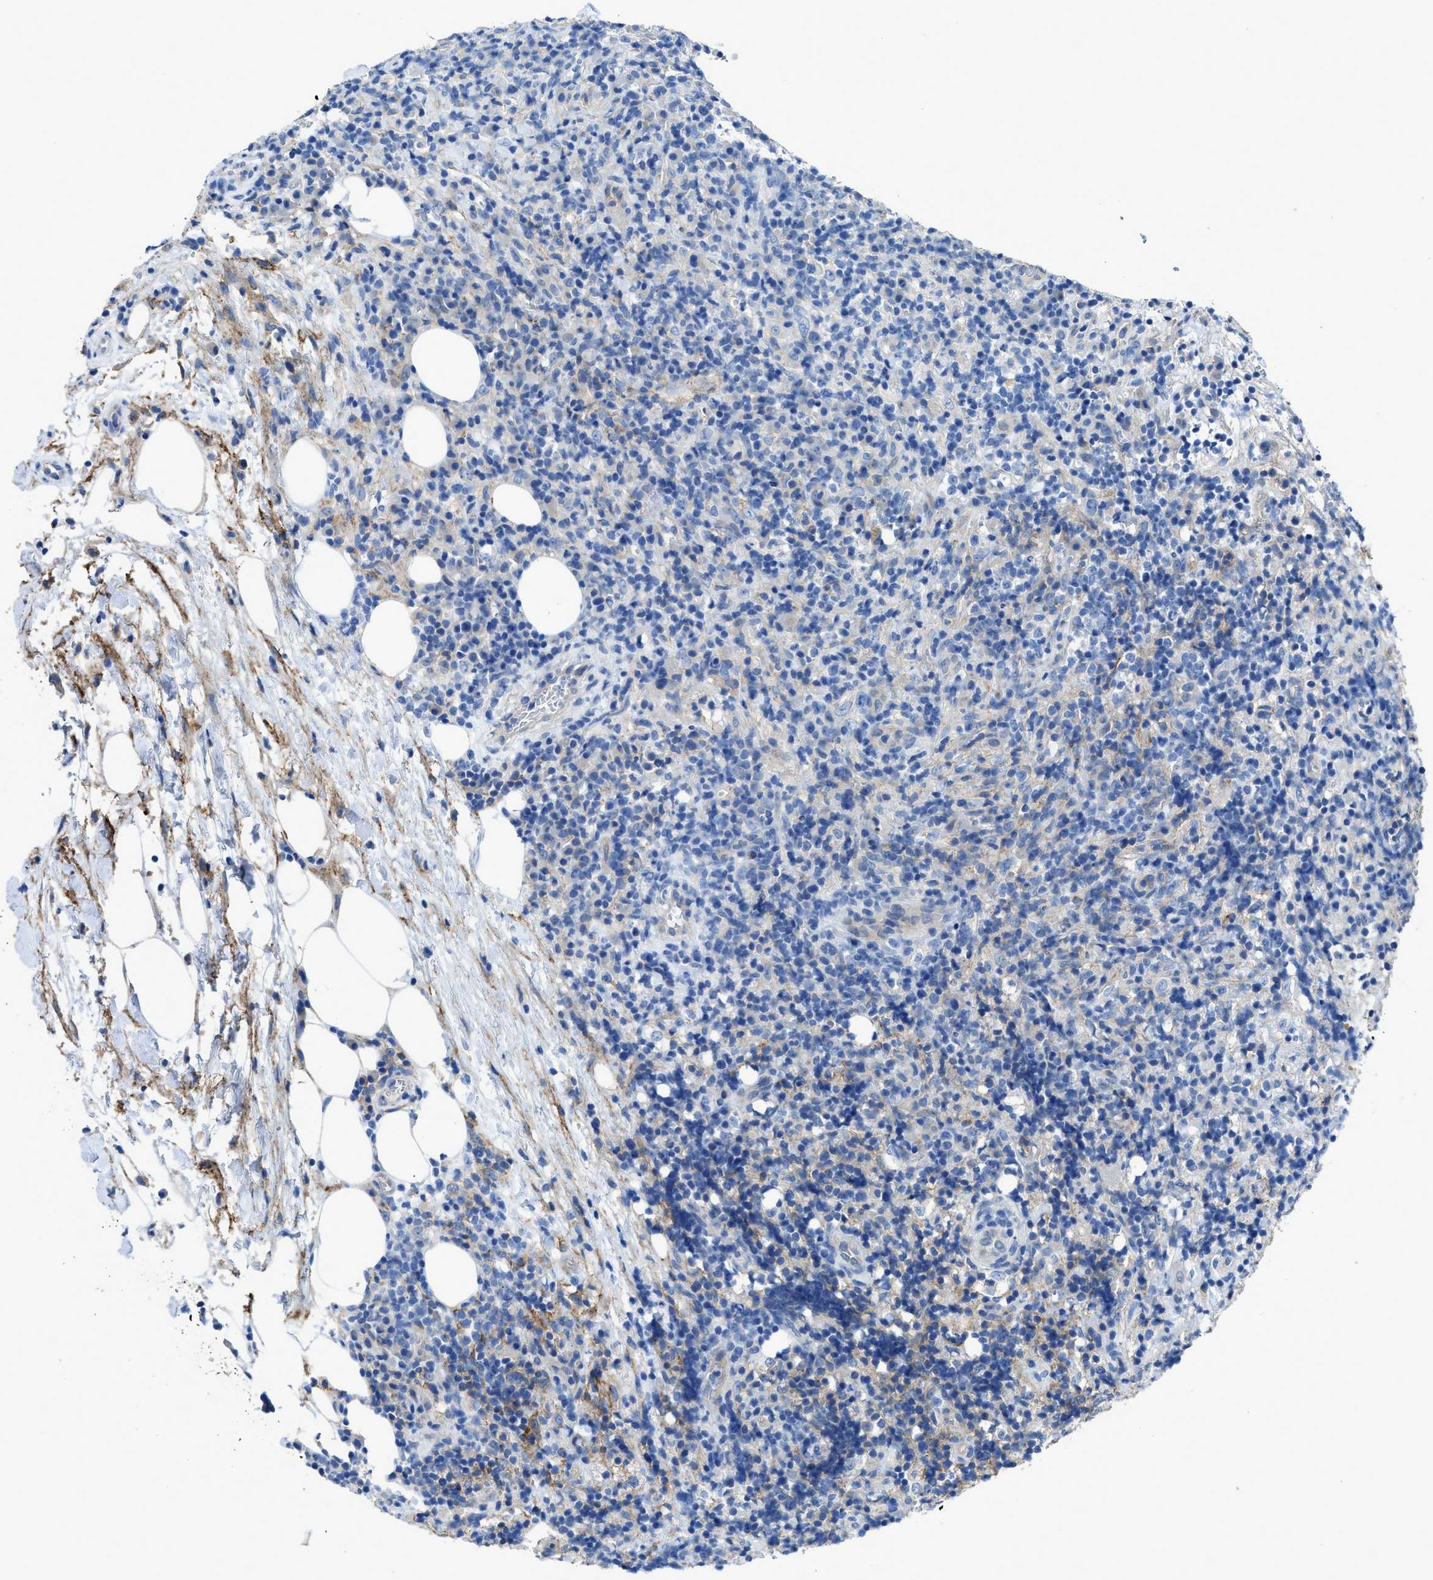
{"staining": {"intensity": "negative", "quantity": "none", "location": "none"}, "tissue": "lymphoma", "cell_type": "Tumor cells", "image_type": "cancer", "snomed": [{"axis": "morphology", "description": "Malignant lymphoma, non-Hodgkin's type, High grade"}, {"axis": "topography", "description": "Lymph node"}], "caption": "A micrograph of human lymphoma is negative for staining in tumor cells. Nuclei are stained in blue.", "gene": "PTGFRN", "patient": {"sex": "female", "age": 76}}